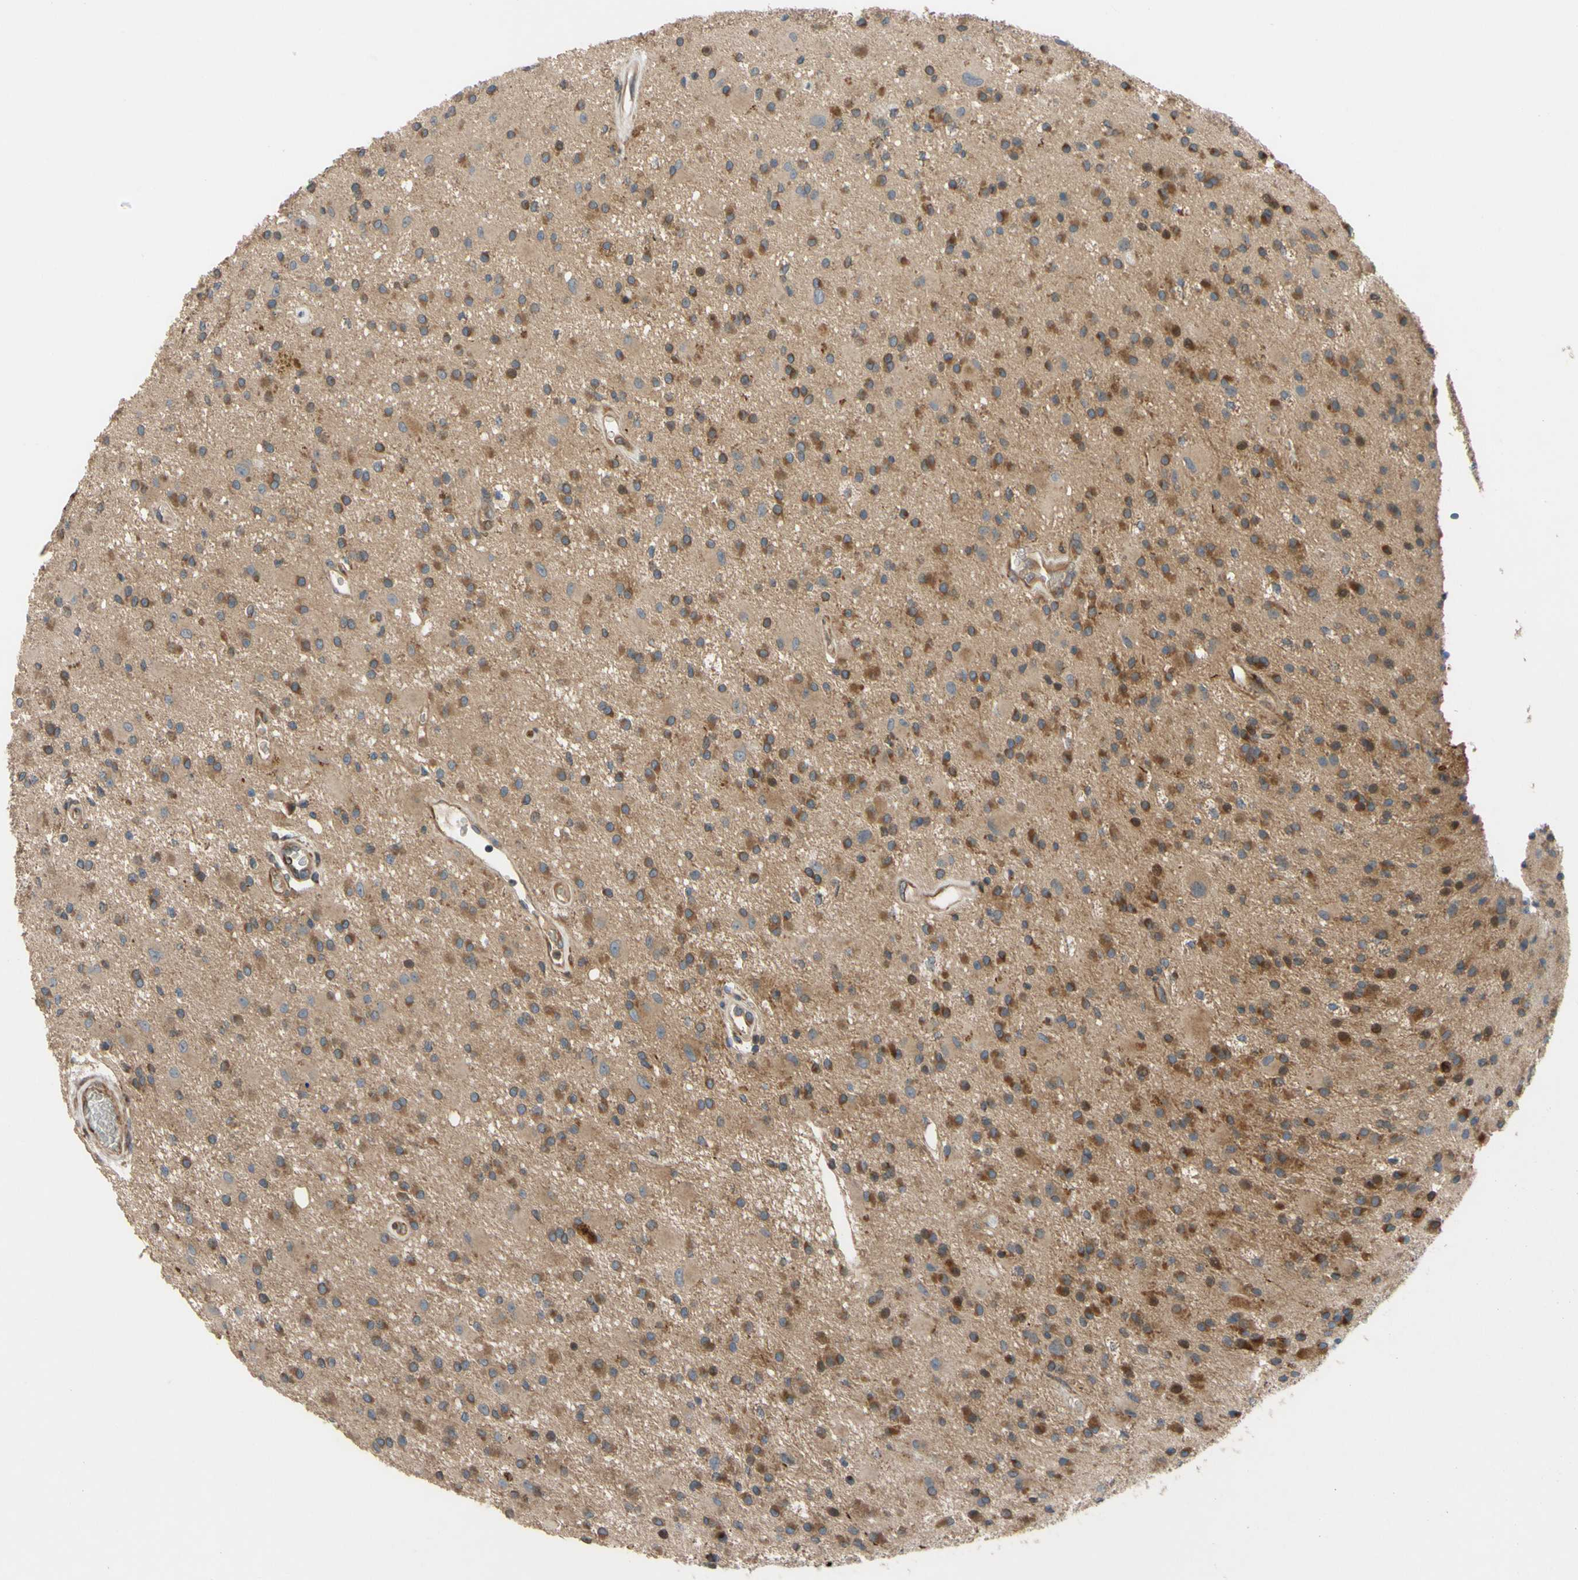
{"staining": {"intensity": "moderate", "quantity": "25%-75%", "location": "cytoplasmic/membranous"}, "tissue": "glioma", "cell_type": "Tumor cells", "image_type": "cancer", "snomed": [{"axis": "morphology", "description": "Glioma, malignant, Low grade"}, {"axis": "topography", "description": "Brain"}], "caption": "An immunohistochemistry (IHC) photomicrograph of tumor tissue is shown. Protein staining in brown shows moderate cytoplasmic/membranous positivity in glioma within tumor cells. Nuclei are stained in blue.", "gene": "SPTLC1", "patient": {"sex": "male", "age": 58}}